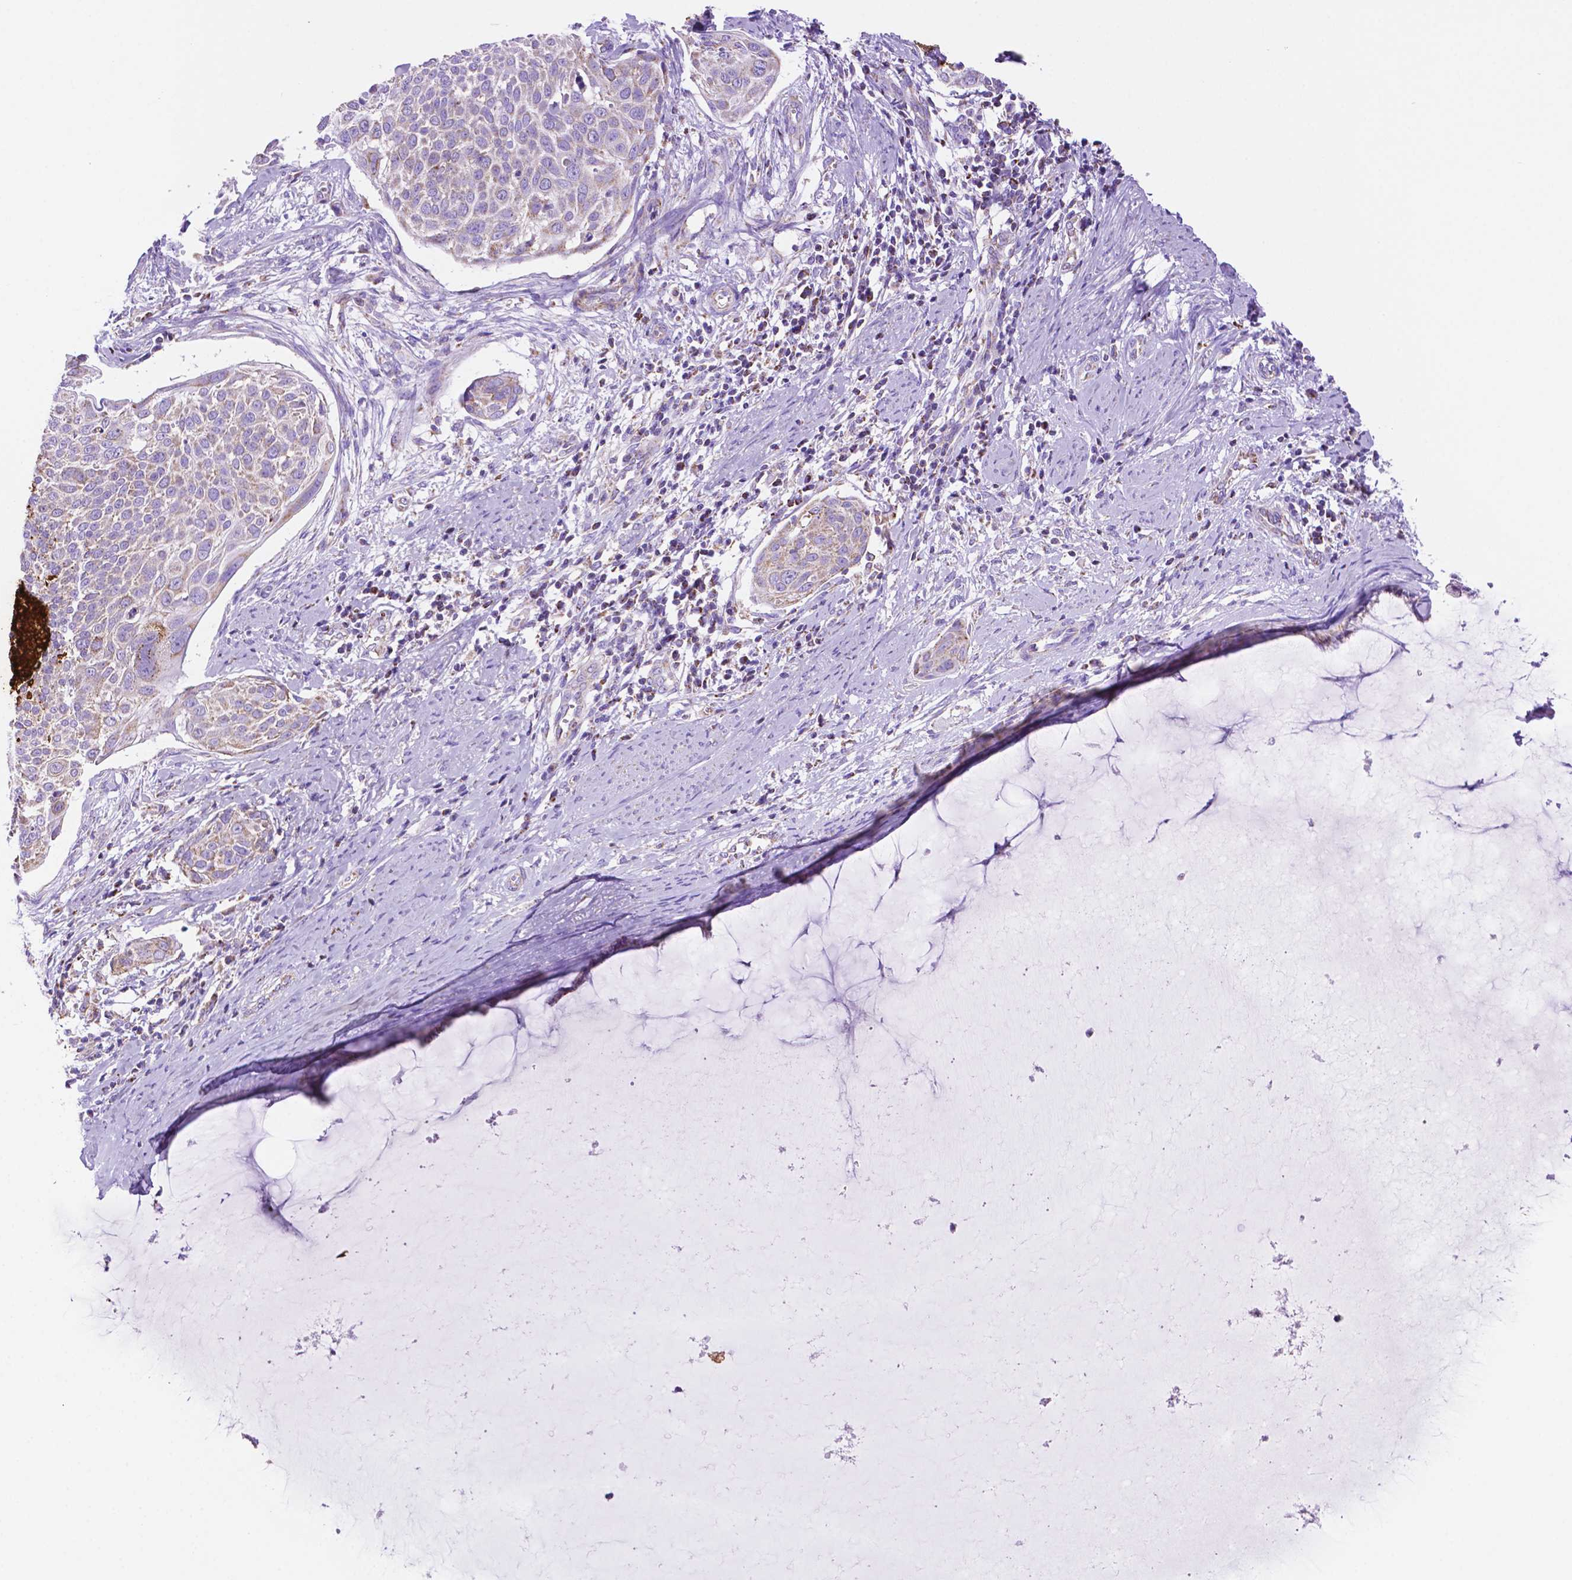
{"staining": {"intensity": "weak", "quantity": ">75%", "location": "cytoplasmic/membranous"}, "tissue": "cervical cancer", "cell_type": "Tumor cells", "image_type": "cancer", "snomed": [{"axis": "morphology", "description": "Squamous cell carcinoma, NOS"}, {"axis": "topography", "description": "Cervix"}], "caption": "Protein analysis of cervical squamous cell carcinoma tissue shows weak cytoplasmic/membranous expression in approximately >75% of tumor cells.", "gene": "GDPD5", "patient": {"sex": "female", "age": 39}}